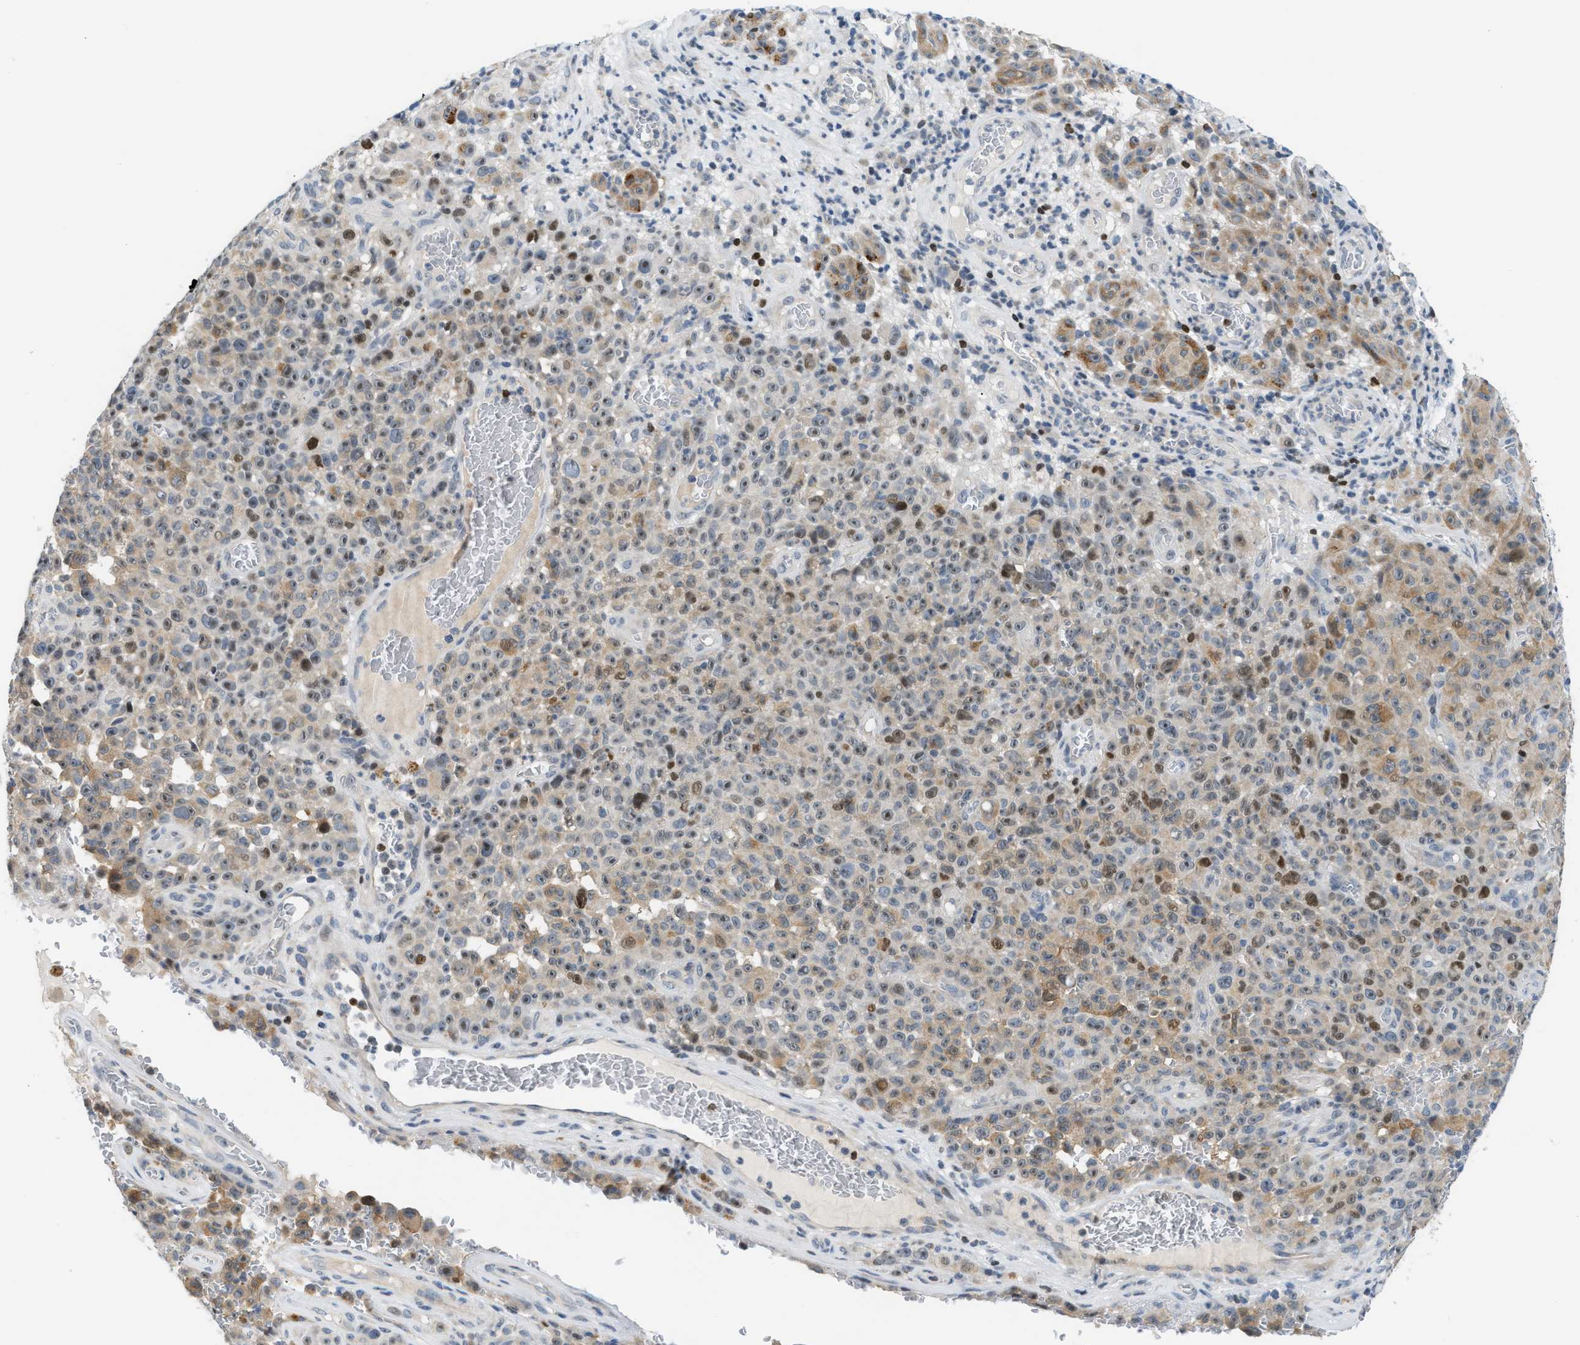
{"staining": {"intensity": "moderate", "quantity": "25%-75%", "location": "nuclear"}, "tissue": "melanoma", "cell_type": "Tumor cells", "image_type": "cancer", "snomed": [{"axis": "morphology", "description": "Malignant melanoma, NOS"}, {"axis": "topography", "description": "Skin"}], "caption": "A medium amount of moderate nuclear expression is present in approximately 25%-75% of tumor cells in melanoma tissue.", "gene": "NPS", "patient": {"sex": "female", "age": 82}}